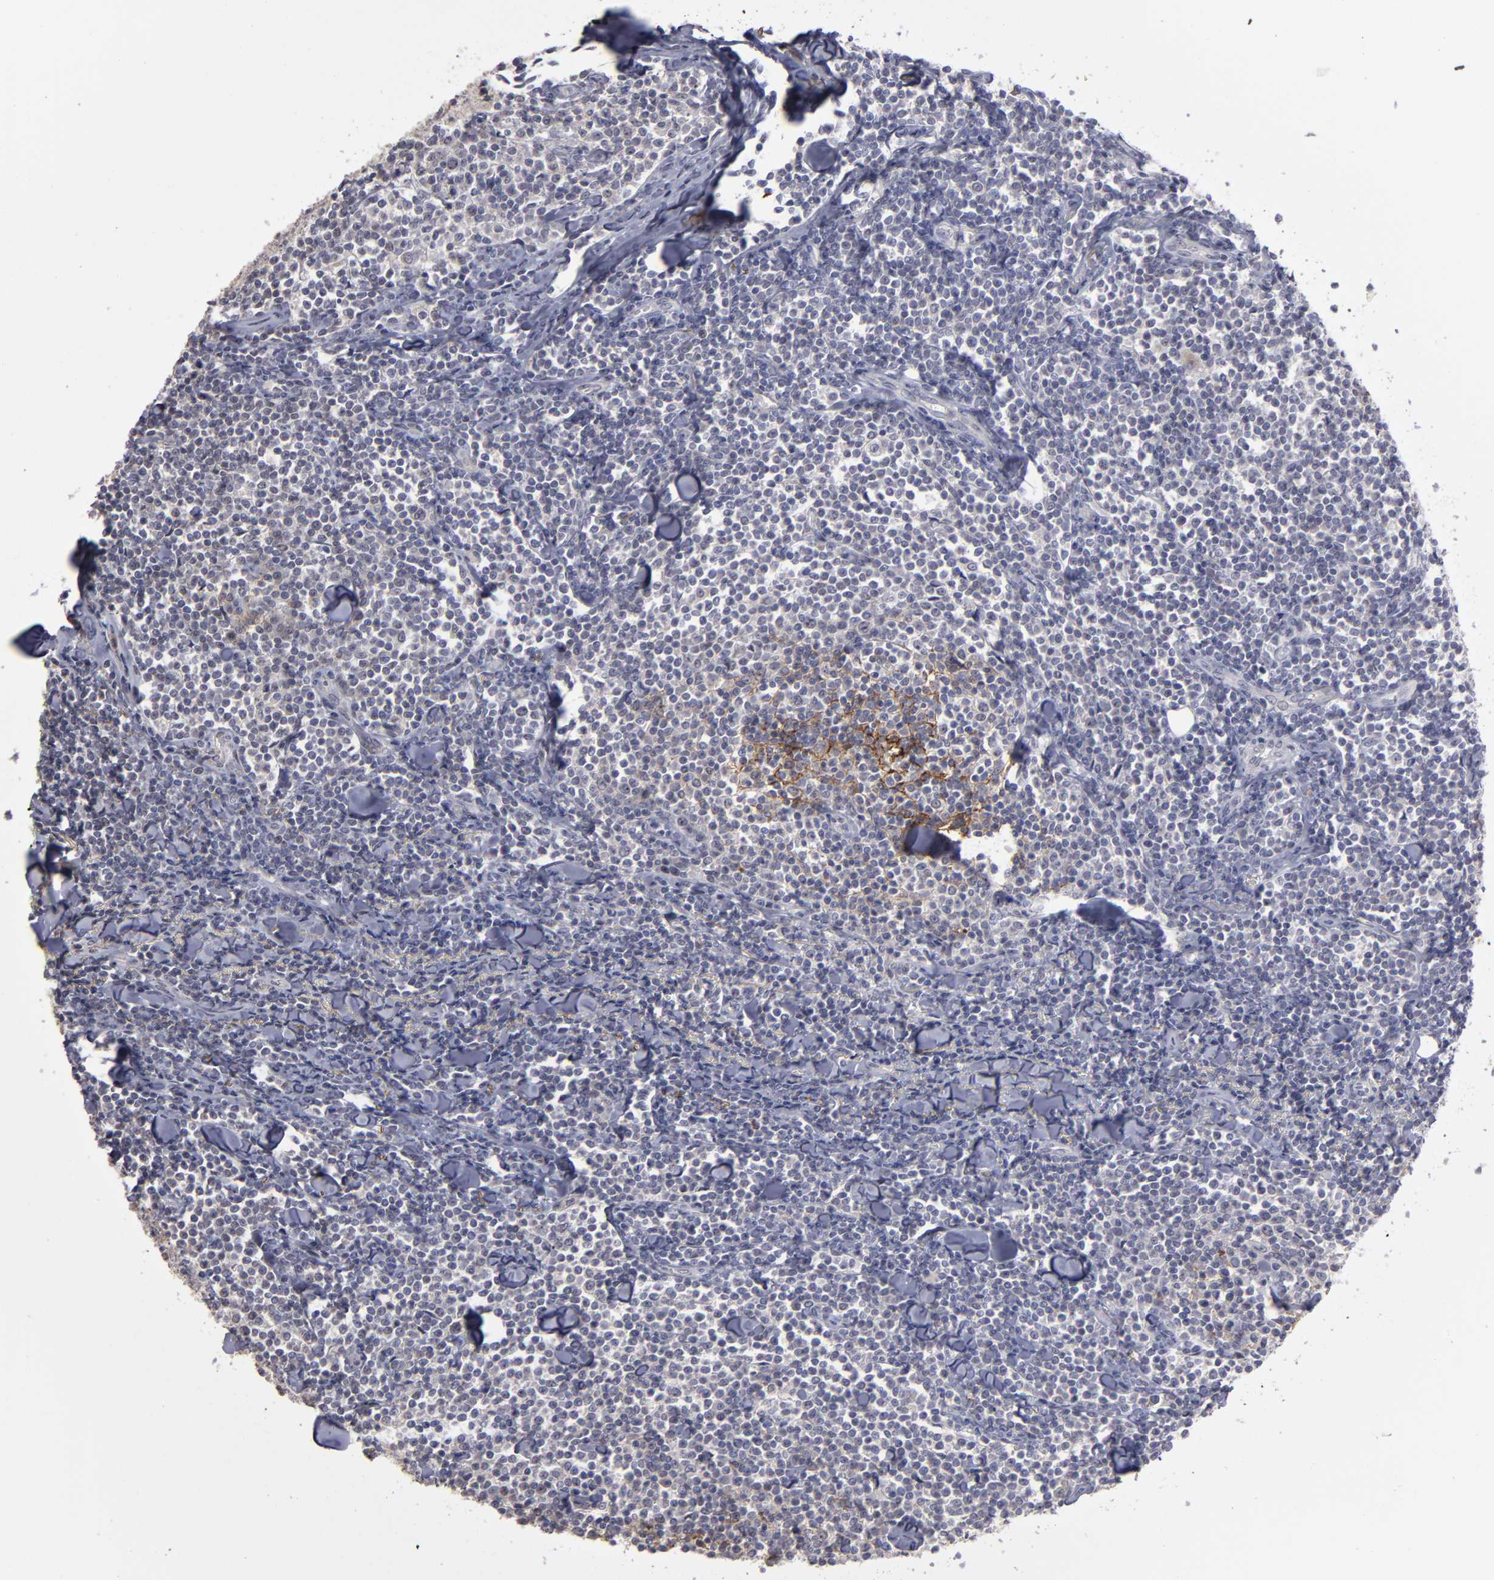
{"staining": {"intensity": "moderate", "quantity": "<25%", "location": "cytoplasmic/membranous"}, "tissue": "lymphoma", "cell_type": "Tumor cells", "image_type": "cancer", "snomed": [{"axis": "morphology", "description": "Malignant lymphoma, non-Hodgkin's type, Low grade"}, {"axis": "topography", "description": "Soft tissue"}], "caption": "Protein expression analysis of malignant lymphoma, non-Hodgkin's type (low-grade) displays moderate cytoplasmic/membranous staining in about <25% of tumor cells.", "gene": "CD55", "patient": {"sex": "male", "age": 92}}